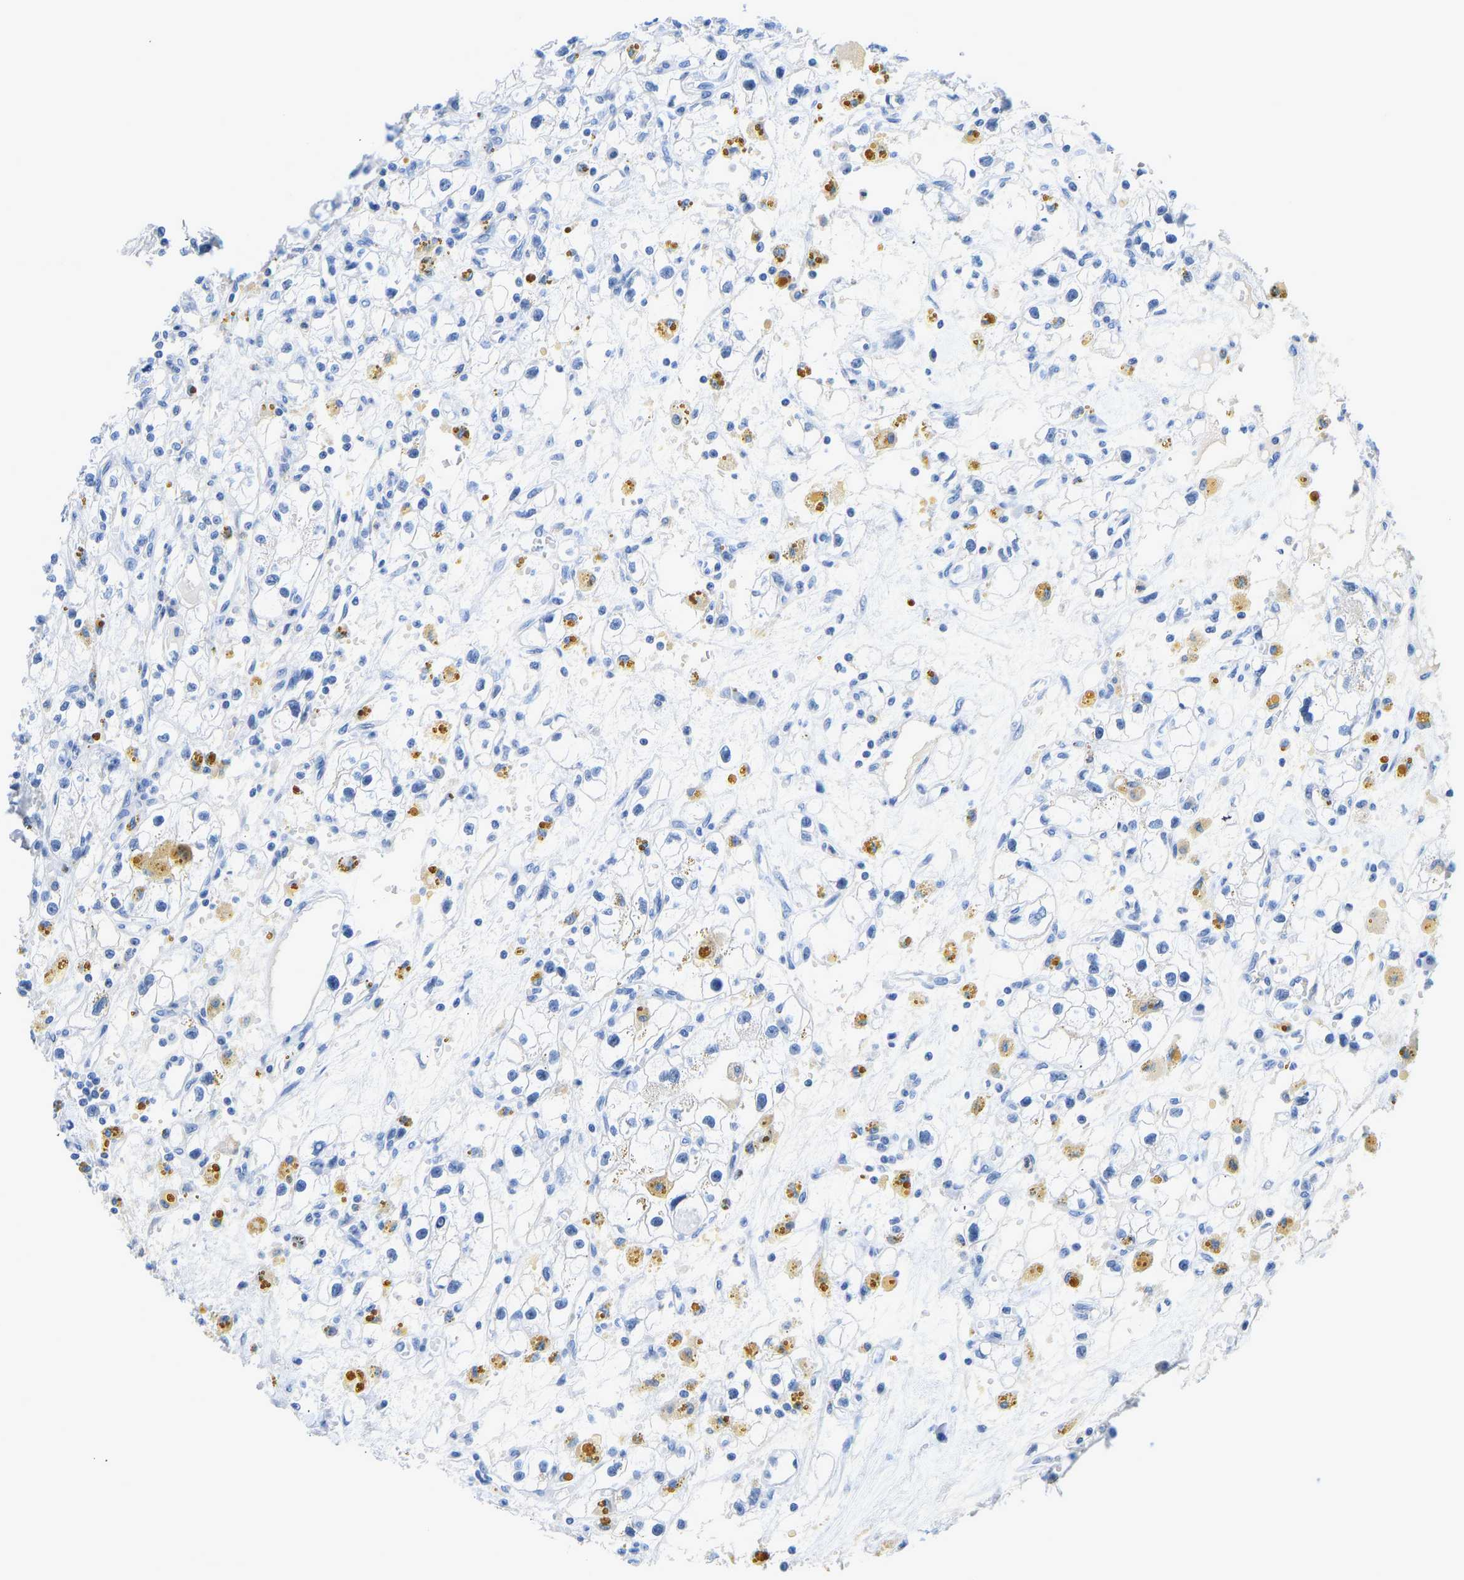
{"staining": {"intensity": "negative", "quantity": "none", "location": "none"}, "tissue": "renal cancer", "cell_type": "Tumor cells", "image_type": "cancer", "snomed": [{"axis": "morphology", "description": "Adenocarcinoma, NOS"}, {"axis": "topography", "description": "Kidney"}], "caption": "DAB immunohistochemical staining of renal cancer (adenocarcinoma) exhibits no significant positivity in tumor cells.", "gene": "TXNDC2", "patient": {"sex": "male", "age": 56}}